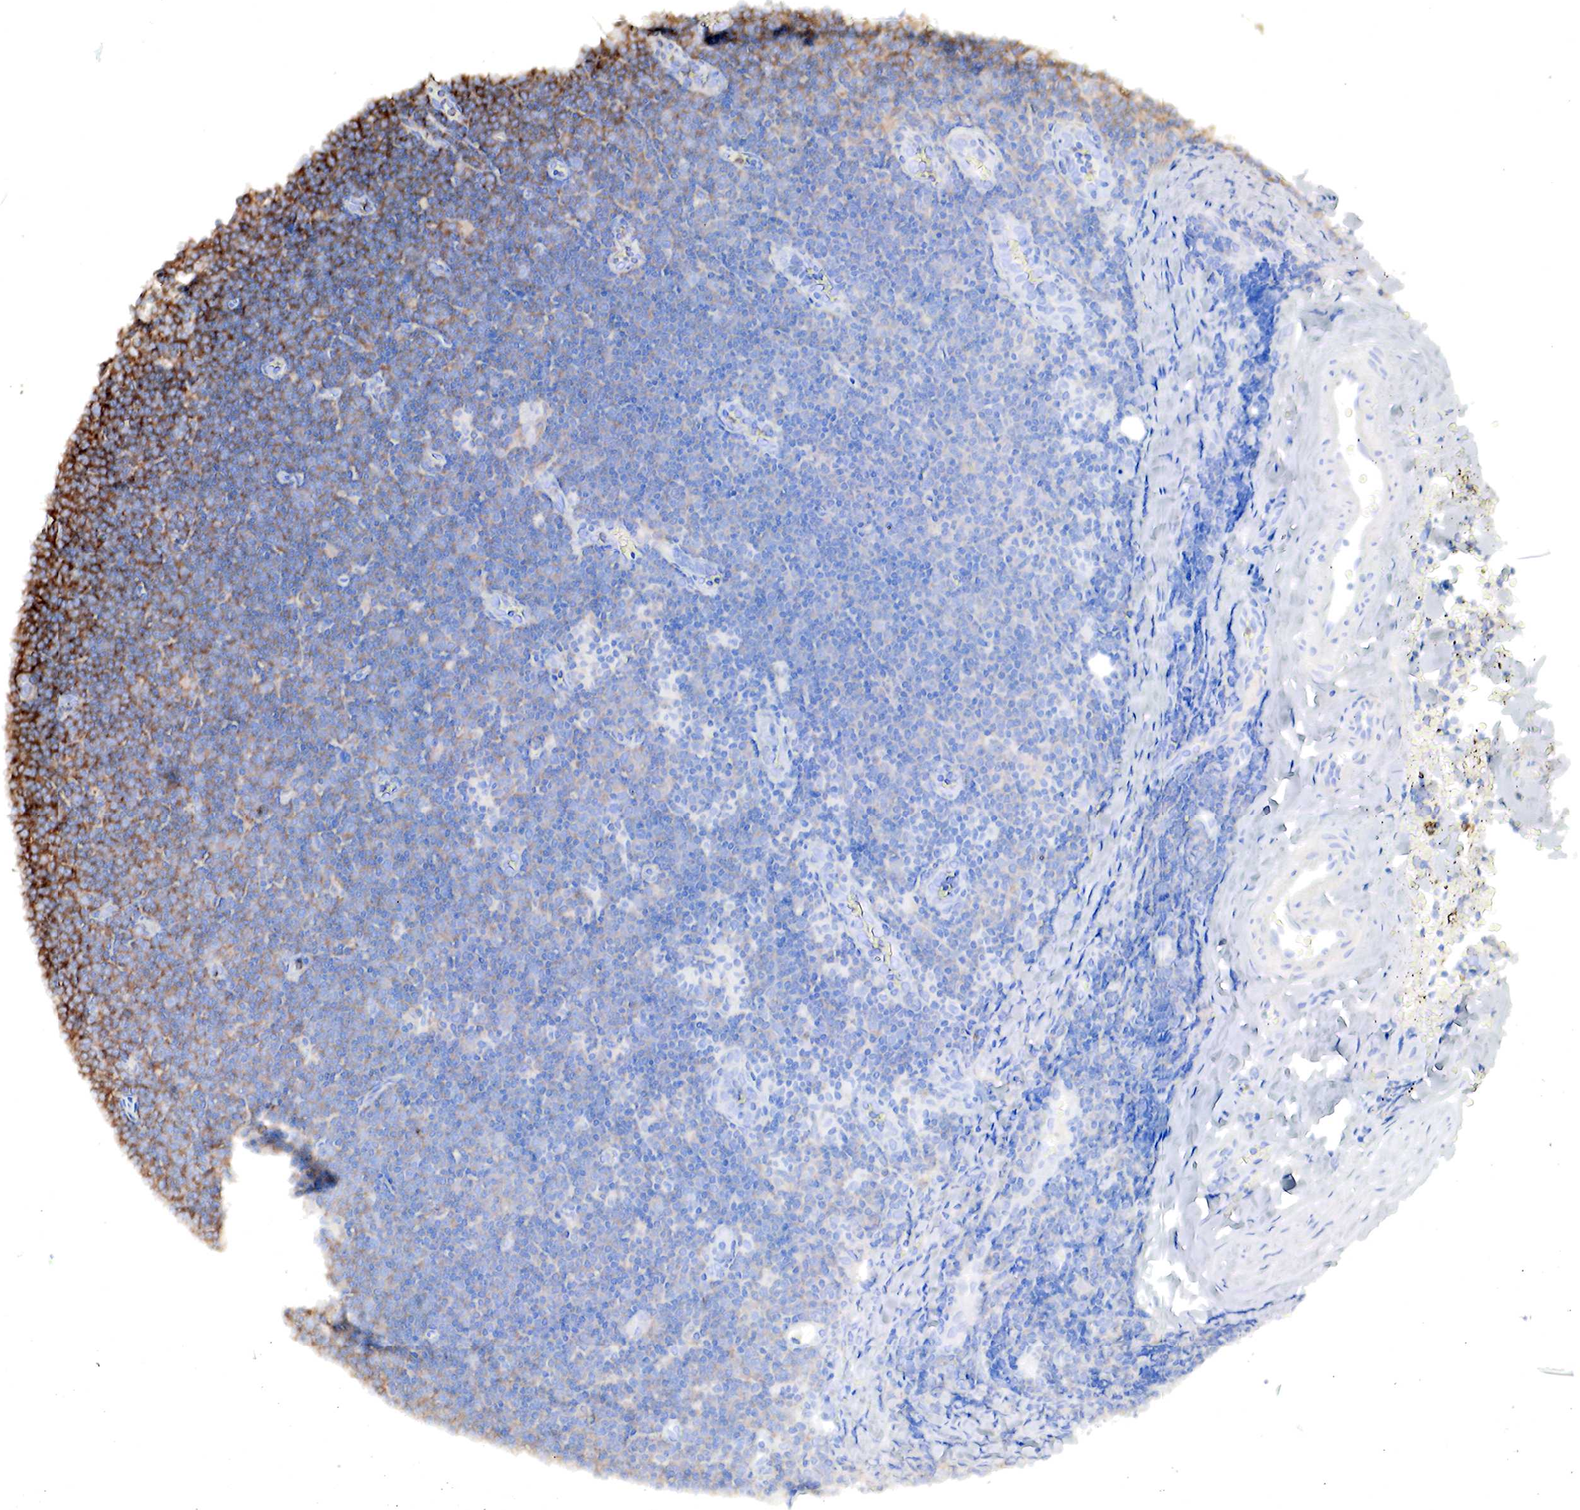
{"staining": {"intensity": "weak", "quantity": "25%-75%", "location": "cytoplasmic/membranous"}, "tissue": "lymphoma", "cell_type": "Tumor cells", "image_type": "cancer", "snomed": [{"axis": "morphology", "description": "Malignant lymphoma, non-Hodgkin's type, Low grade"}, {"axis": "topography", "description": "Lymph node"}], "caption": "Human lymphoma stained with a protein marker exhibits weak staining in tumor cells.", "gene": "G6PD", "patient": {"sex": "male", "age": 57}}